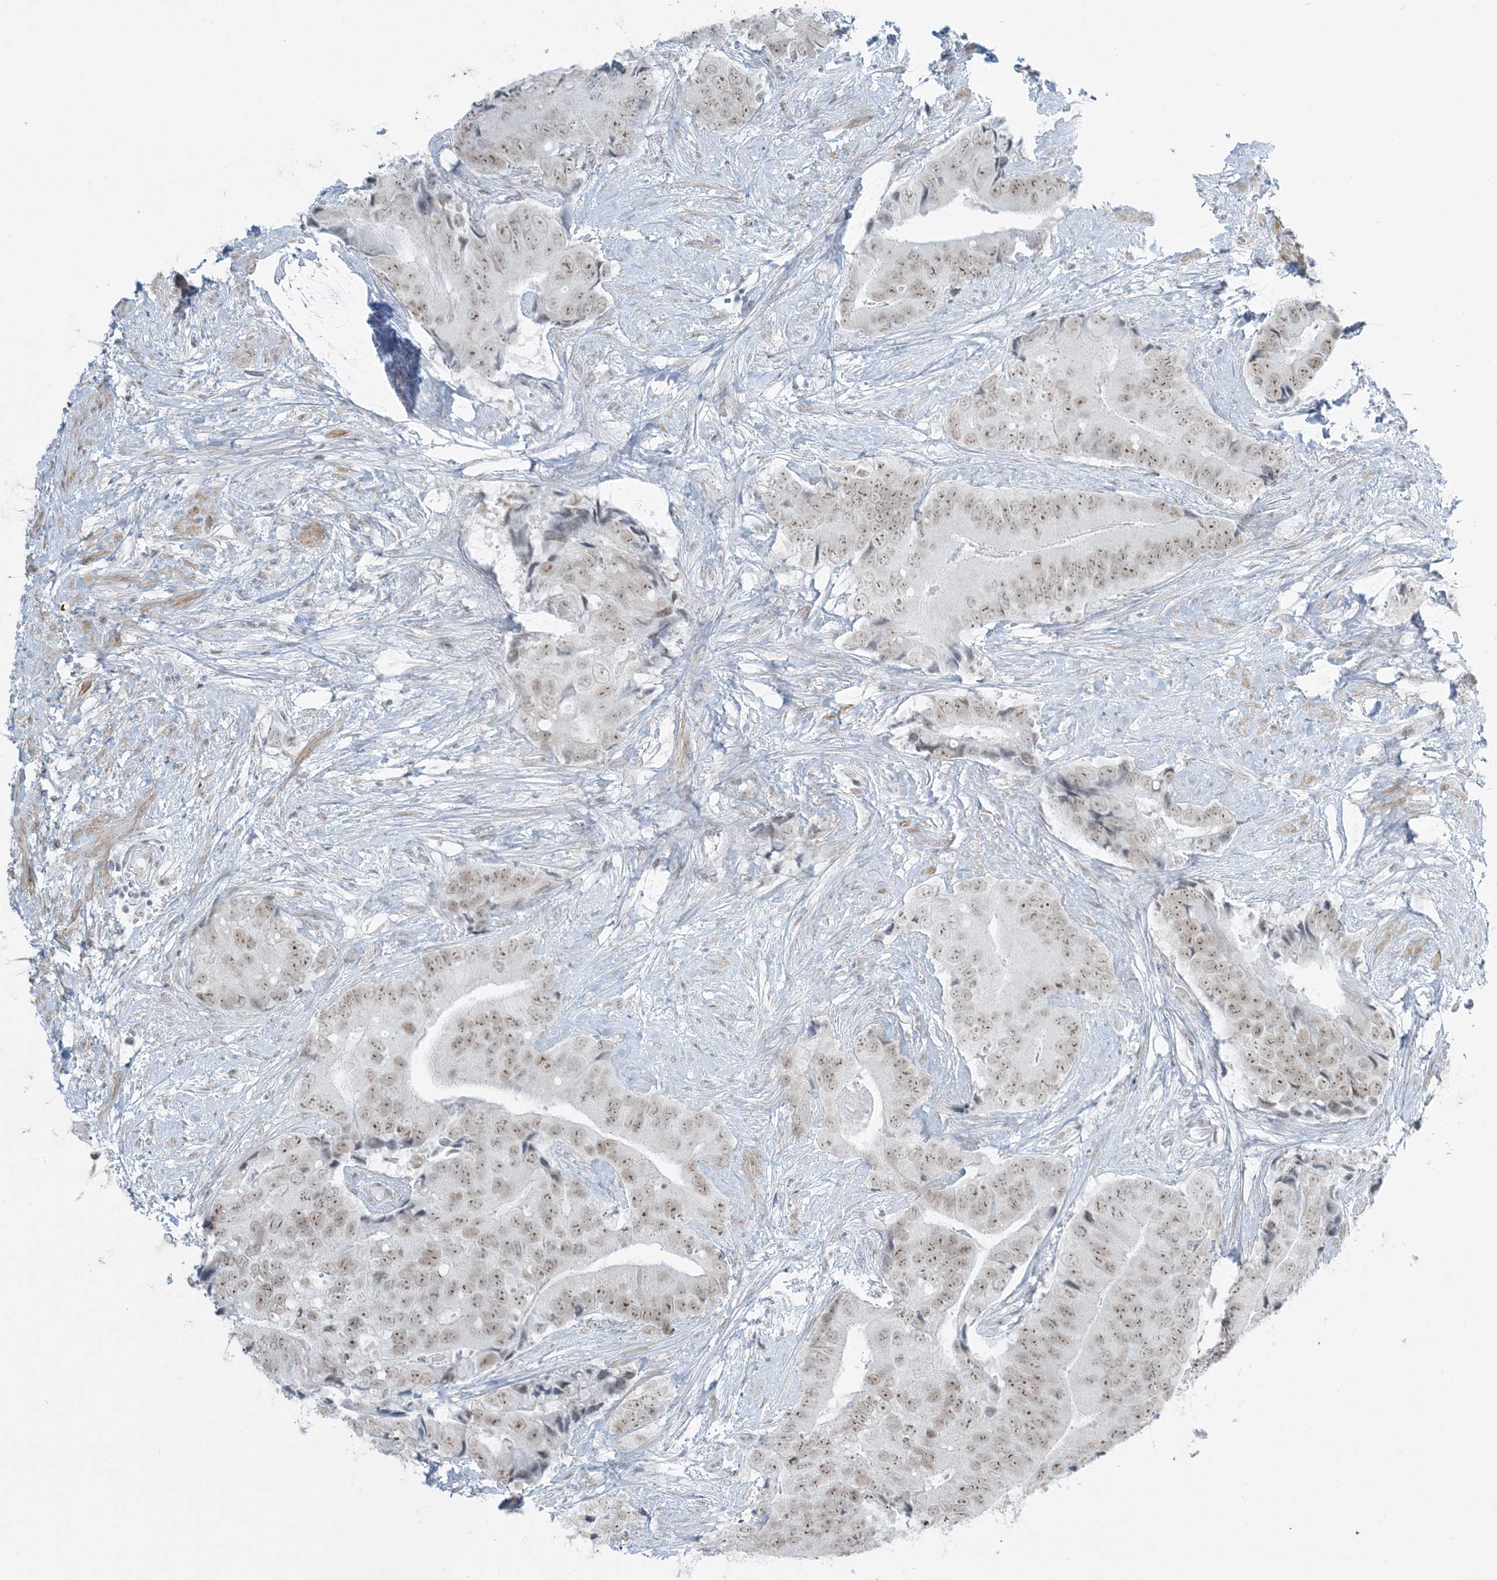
{"staining": {"intensity": "weak", "quantity": ">75%", "location": "nuclear"}, "tissue": "prostate cancer", "cell_type": "Tumor cells", "image_type": "cancer", "snomed": [{"axis": "morphology", "description": "Adenocarcinoma, High grade"}, {"axis": "topography", "description": "Prostate"}], "caption": "Prostate high-grade adenocarcinoma stained with a brown dye demonstrates weak nuclear positive expression in approximately >75% of tumor cells.", "gene": "ZNF787", "patient": {"sex": "male", "age": 70}}